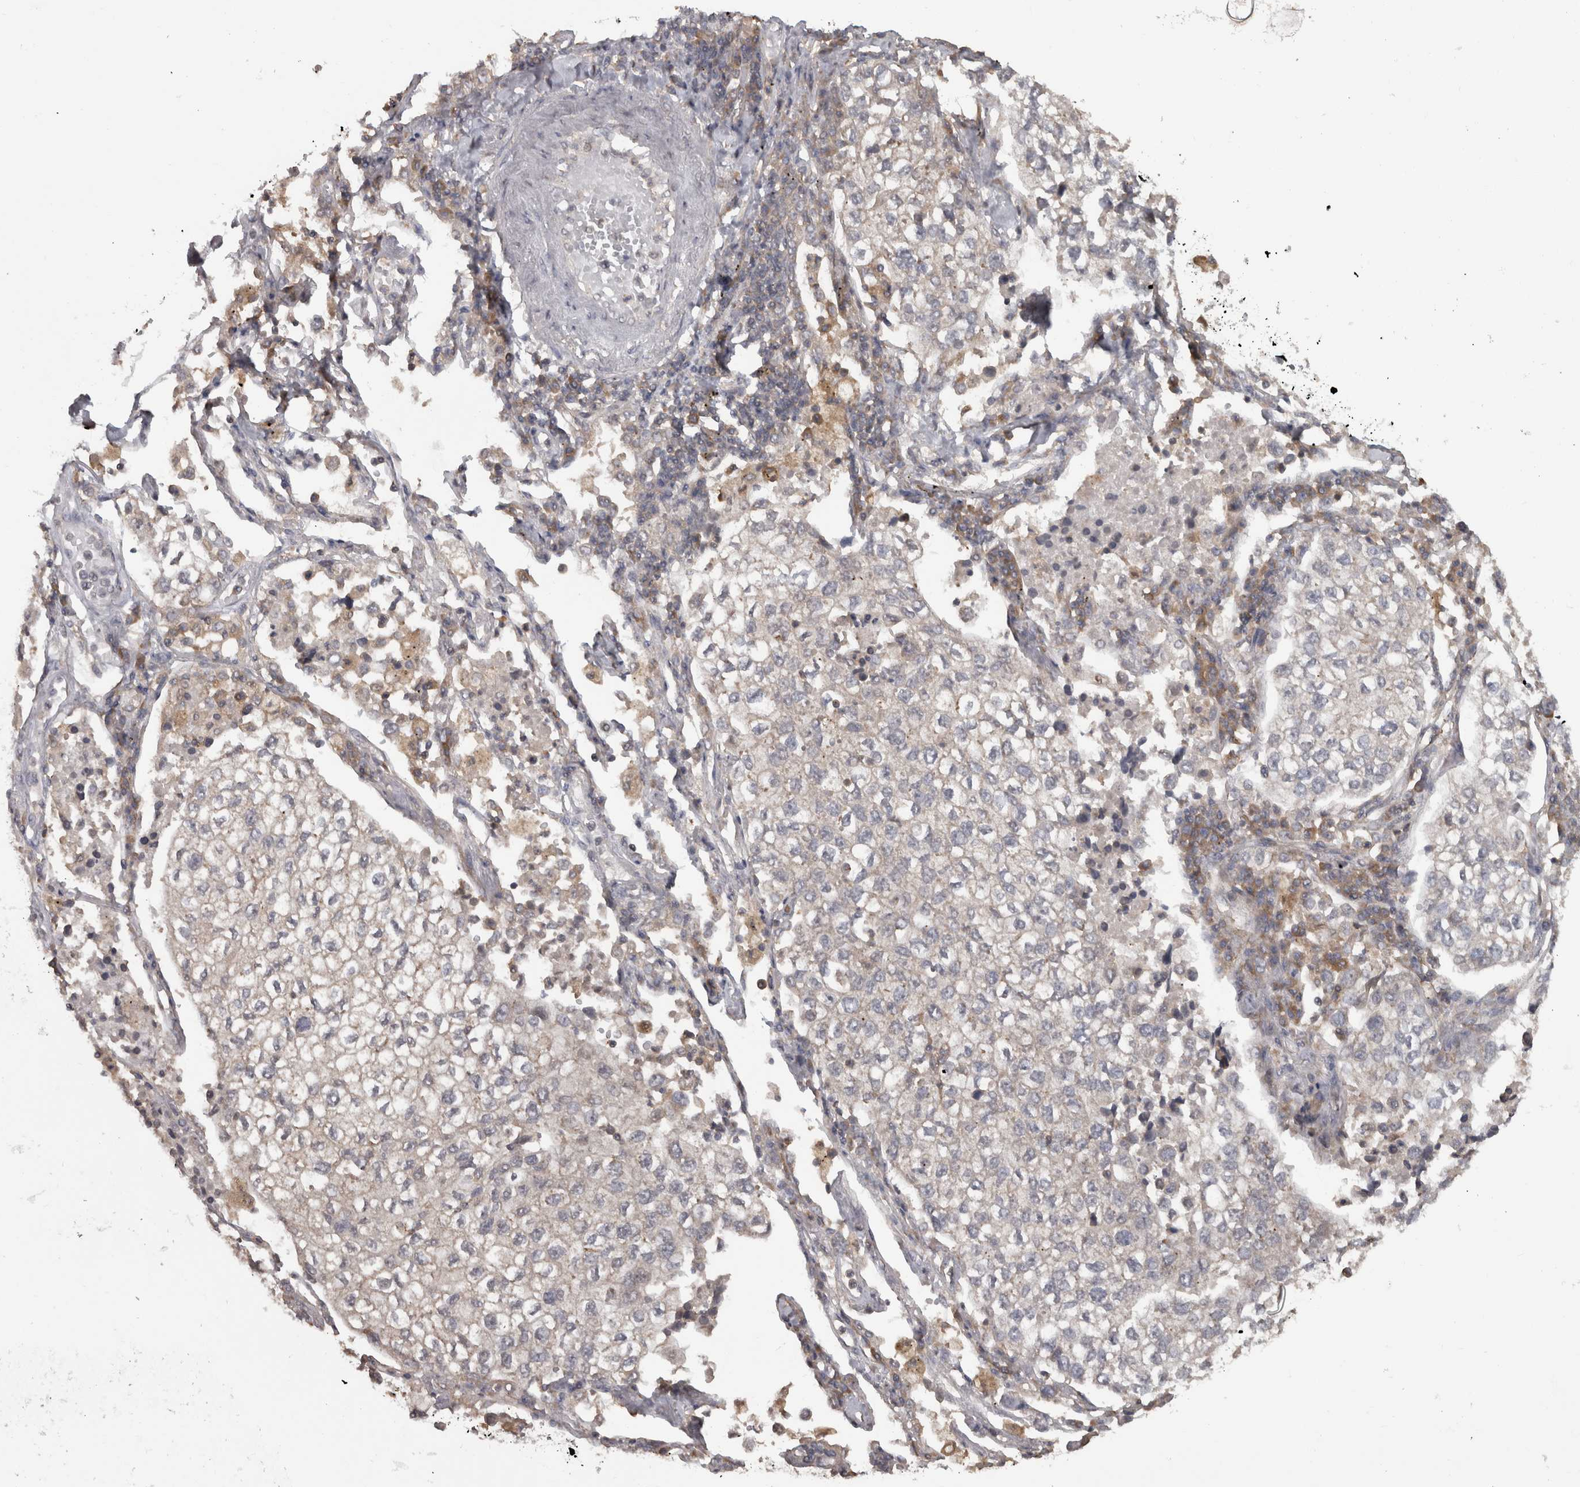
{"staining": {"intensity": "negative", "quantity": "none", "location": "none"}, "tissue": "lung cancer", "cell_type": "Tumor cells", "image_type": "cancer", "snomed": [{"axis": "morphology", "description": "Adenocarcinoma, NOS"}, {"axis": "topography", "description": "Lung"}], "caption": "A histopathology image of adenocarcinoma (lung) stained for a protein displays no brown staining in tumor cells.", "gene": "MICU3", "patient": {"sex": "male", "age": 63}}